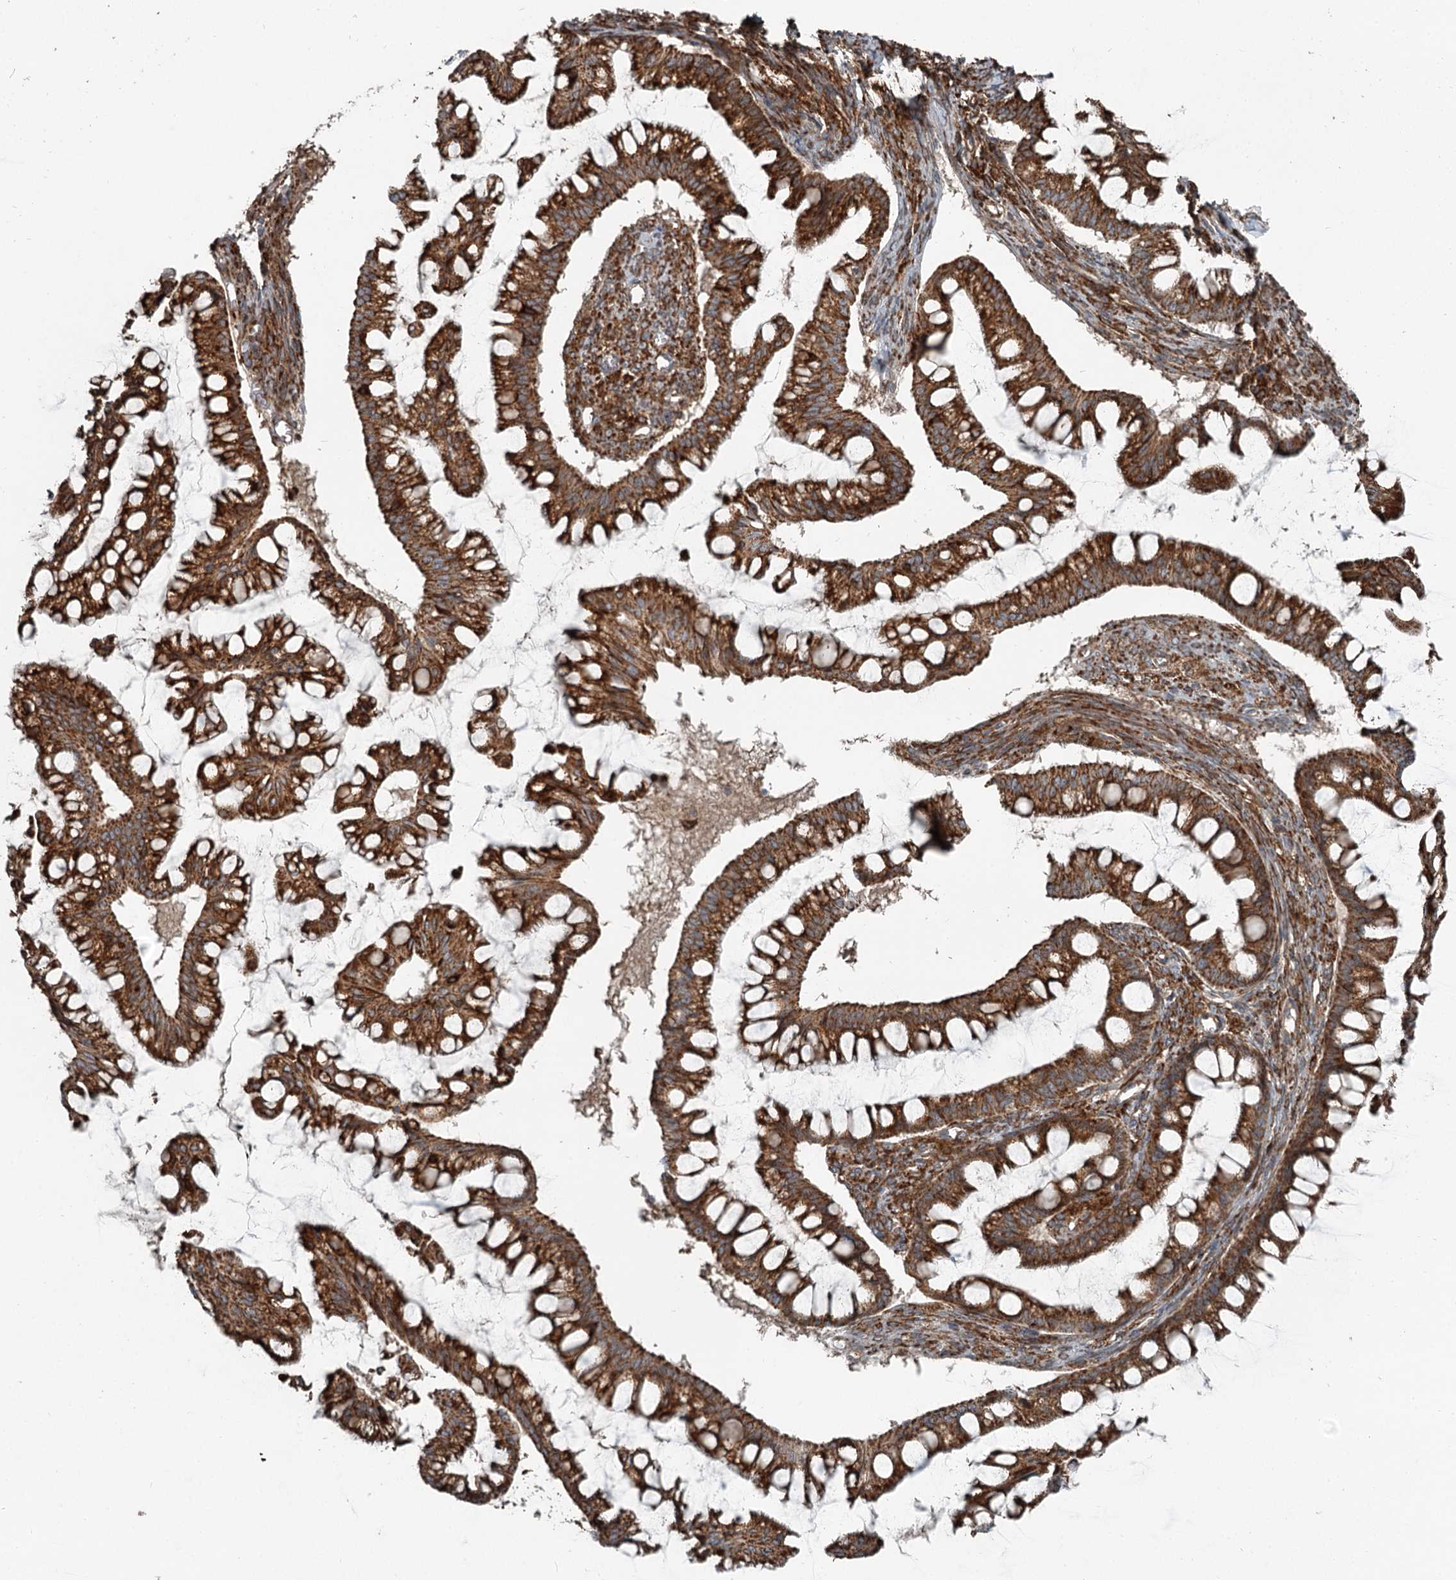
{"staining": {"intensity": "strong", "quantity": ">75%", "location": "cytoplasmic/membranous"}, "tissue": "ovarian cancer", "cell_type": "Tumor cells", "image_type": "cancer", "snomed": [{"axis": "morphology", "description": "Cystadenocarcinoma, mucinous, NOS"}, {"axis": "topography", "description": "Ovary"}], "caption": "Ovarian cancer (mucinous cystadenocarcinoma) stained with DAB (3,3'-diaminobenzidine) immunohistochemistry (IHC) shows high levels of strong cytoplasmic/membranous expression in about >75% of tumor cells. The protein of interest is stained brown, and the nuclei are stained in blue (DAB (3,3'-diaminobenzidine) IHC with brightfield microscopy, high magnification).", "gene": "RASSF8", "patient": {"sex": "female", "age": 73}}